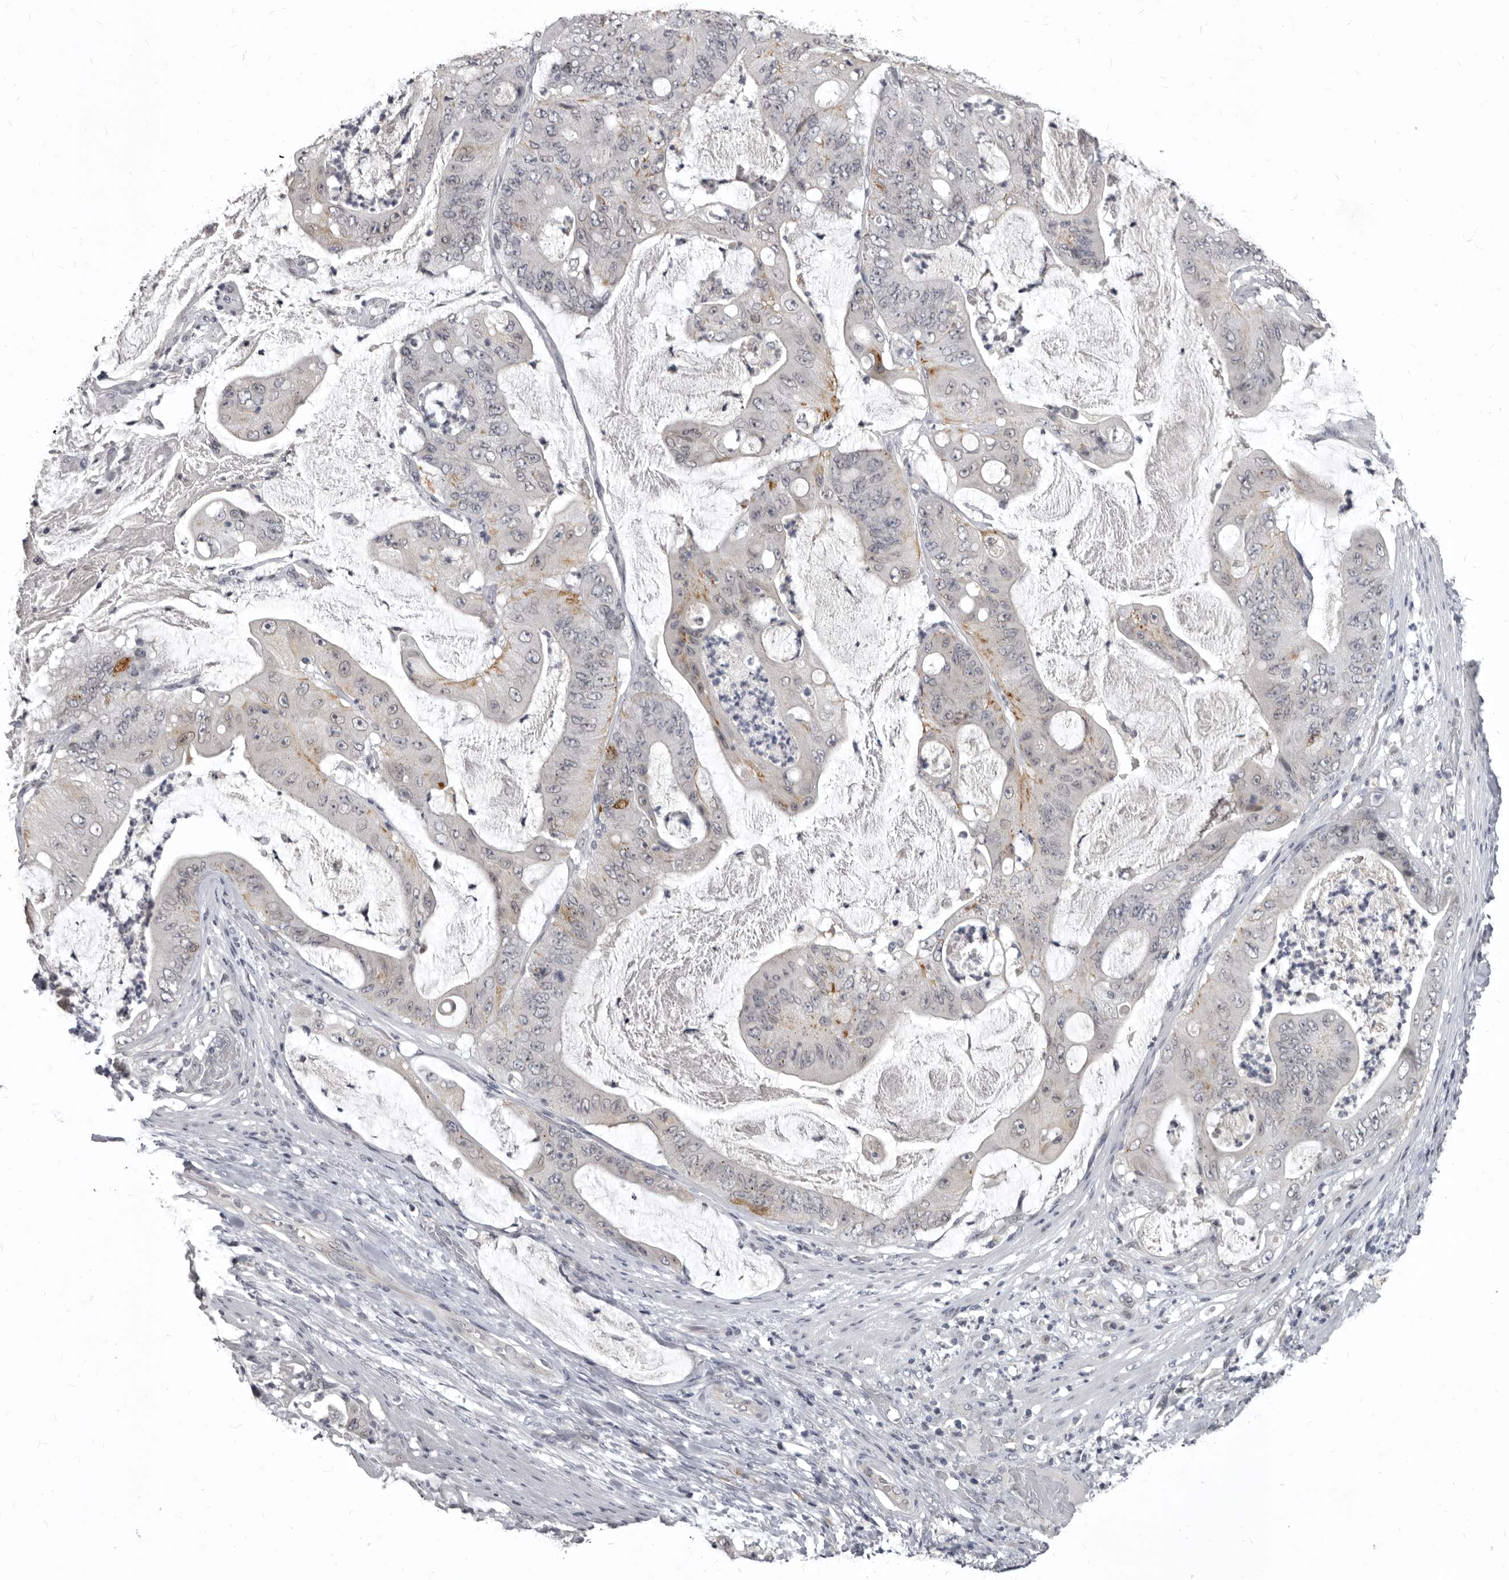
{"staining": {"intensity": "moderate", "quantity": "<25%", "location": "cytoplasmic/membranous"}, "tissue": "stomach cancer", "cell_type": "Tumor cells", "image_type": "cancer", "snomed": [{"axis": "morphology", "description": "Adenocarcinoma, NOS"}, {"axis": "topography", "description": "Stomach"}], "caption": "Moderate cytoplasmic/membranous positivity for a protein is appreciated in approximately <25% of tumor cells of adenocarcinoma (stomach) using immunohistochemistry (IHC).", "gene": "SULT1E1", "patient": {"sex": "female", "age": 73}}